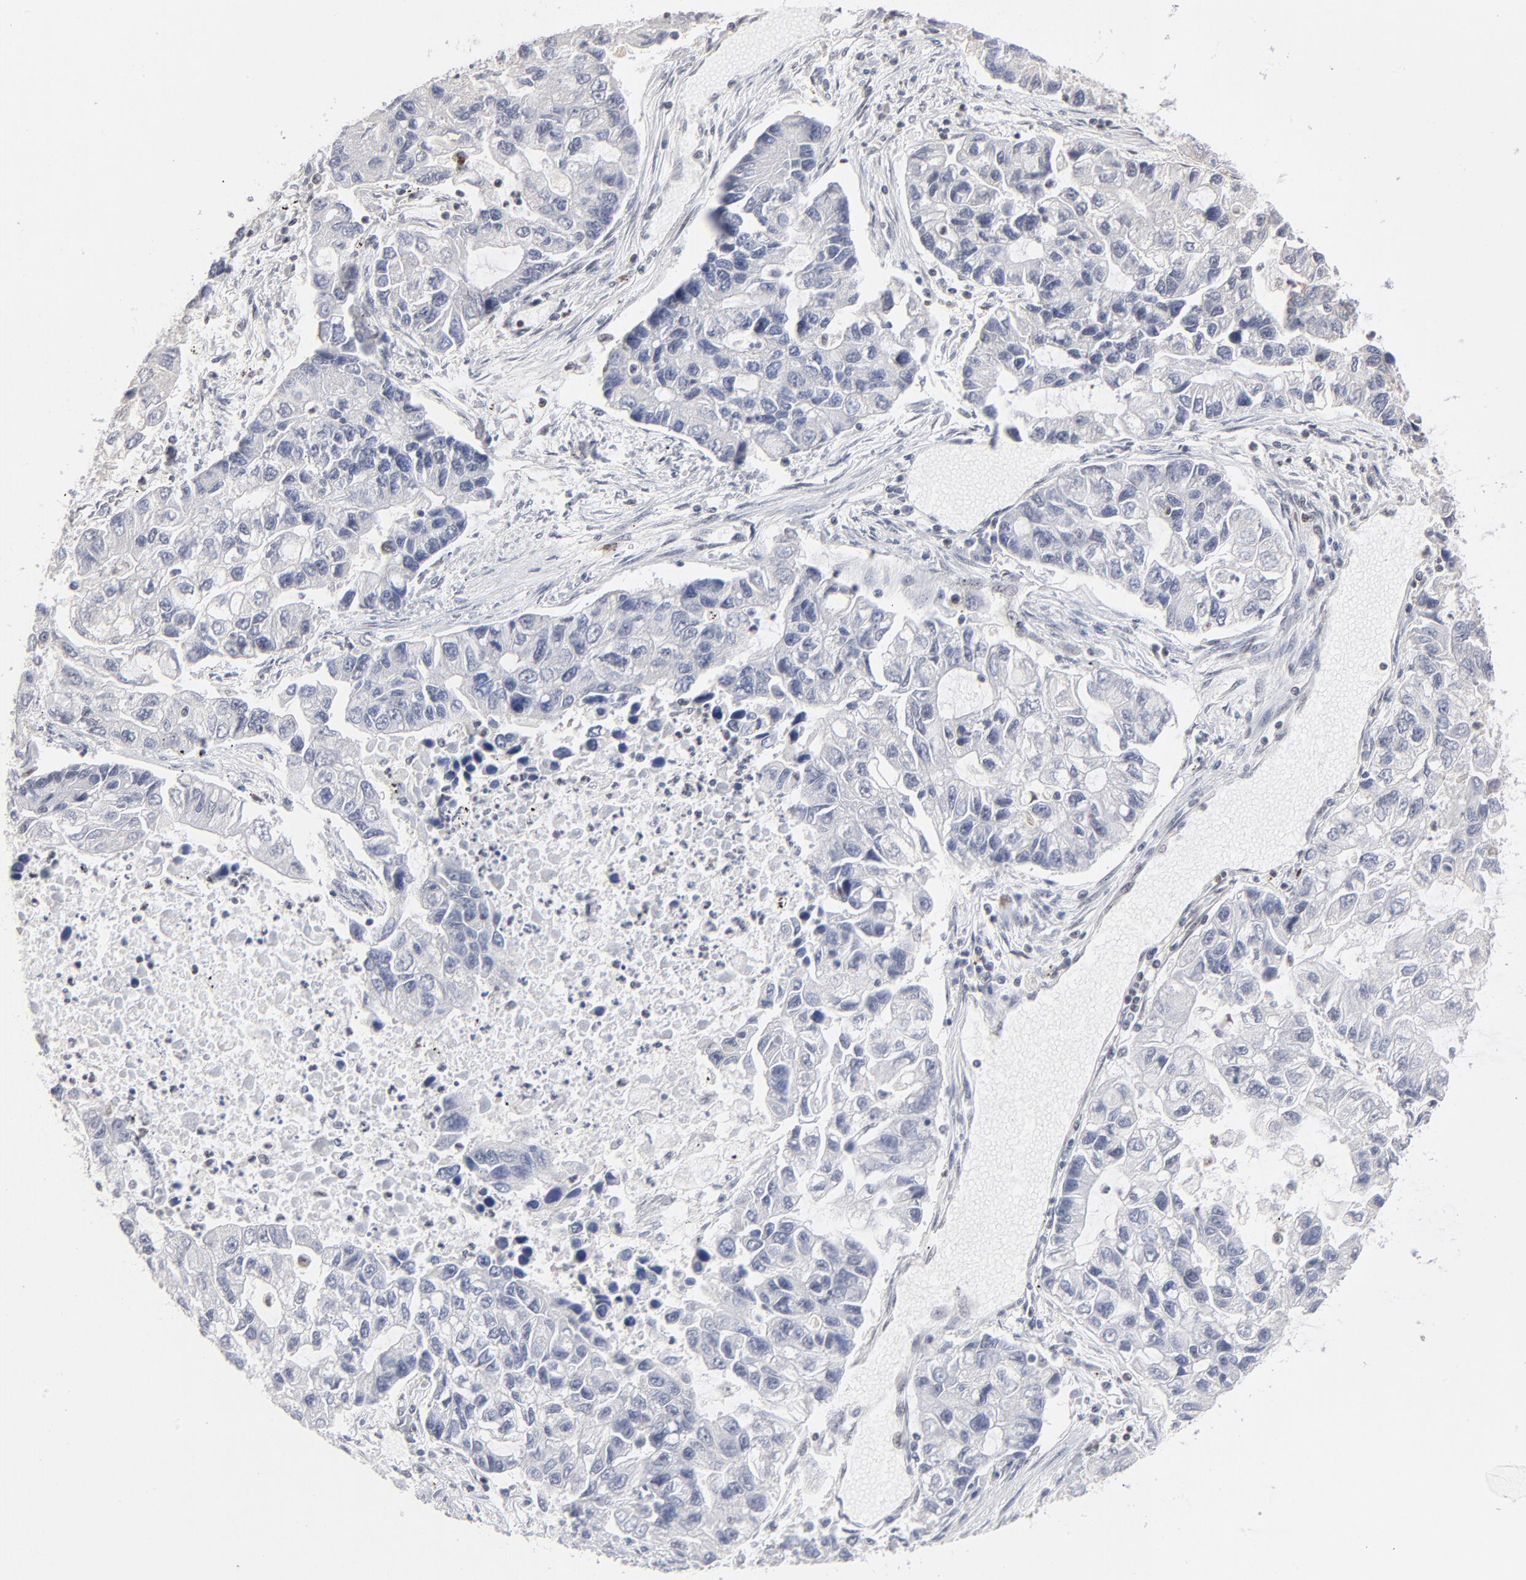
{"staining": {"intensity": "negative", "quantity": "none", "location": "none"}, "tissue": "lung cancer", "cell_type": "Tumor cells", "image_type": "cancer", "snomed": [{"axis": "morphology", "description": "Adenocarcinoma, NOS"}, {"axis": "topography", "description": "Lung"}], "caption": "A high-resolution image shows immunohistochemistry (IHC) staining of lung adenocarcinoma, which demonstrates no significant positivity in tumor cells. Nuclei are stained in blue.", "gene": "MAX", "patient": {"sex": "female", "age": 51}}